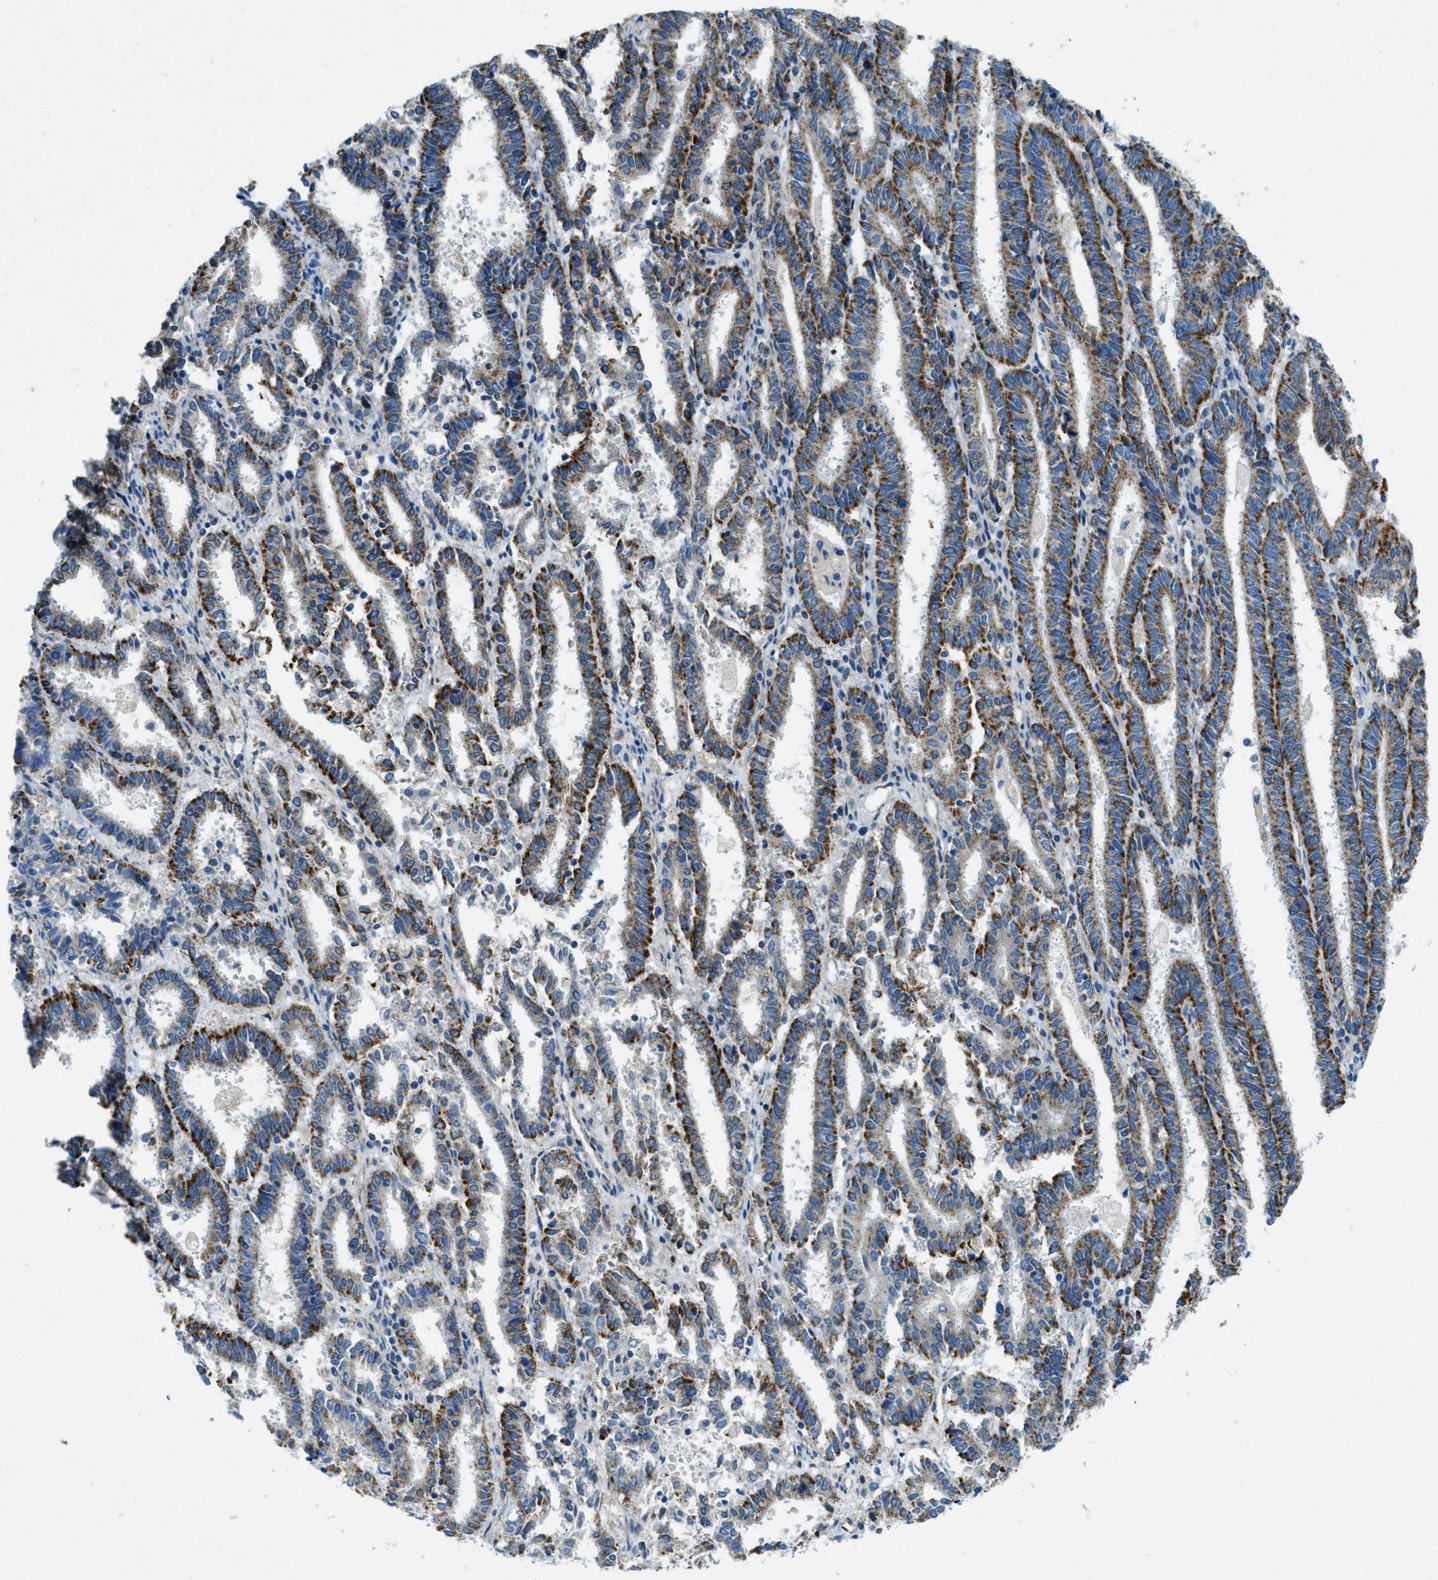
{"staining": {"intensity": "strong", "quantity": ">75%", "location": "cytoplasmic/membranous"}, "tissue": "endometrial cancer", "cell_type": "Tumor cells", "image_type": "cancer", "snomed": [{"axis": "morphology", "description": "Adenocarcinoma, NOS"}, {"axis": "topography", "description": "Uterus"}], "caption": "This micrograph exhibits IHC staining of endometrial adenocarcinoma, with high strong cytoplasmic/membranous staining in approximately >75% of tumor cells.", "gene": "CYGB", "patient": {"sex": "female", "age": 83}}